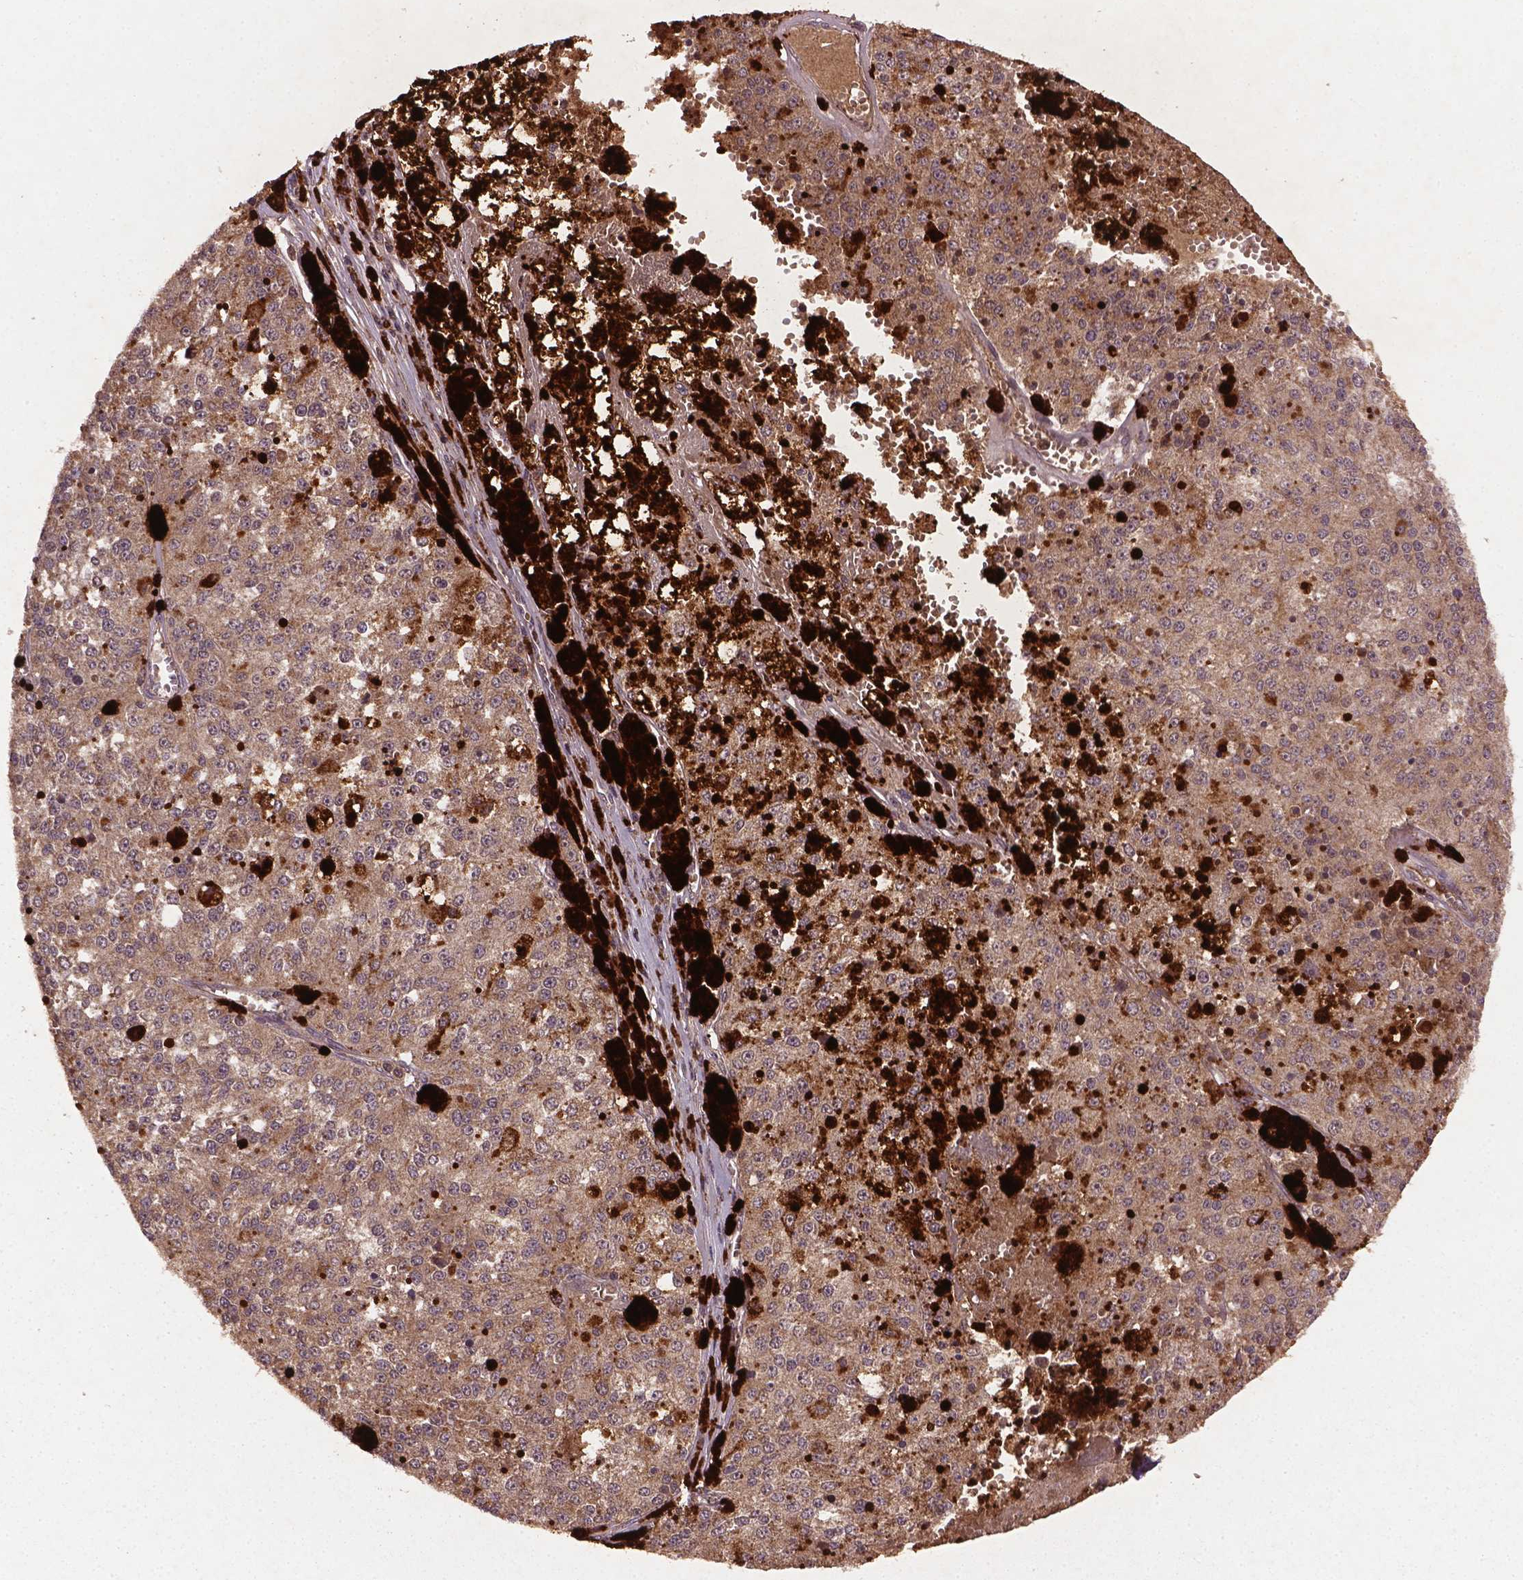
{"staining": {"intensity": "weak", "quantity": ">75%", "location": "cytoplasmic/membranous"}, "tissue": "melanoma", "cell_type": "Tumor cells", "image_type": "cancer", "snomed": [{"axis": "morphology", "description": "Malignant melanoma, Metastatic site"}, {"axis": "topography", "description": "Lymph node"}], "caption": "The immunohistochemical stain highlights weak cytoplasmic/membranous expression in tumor cells of melanoma tissue.", "gene": "NIPAL2", "patient": {"sex": "female", "age": 64}}